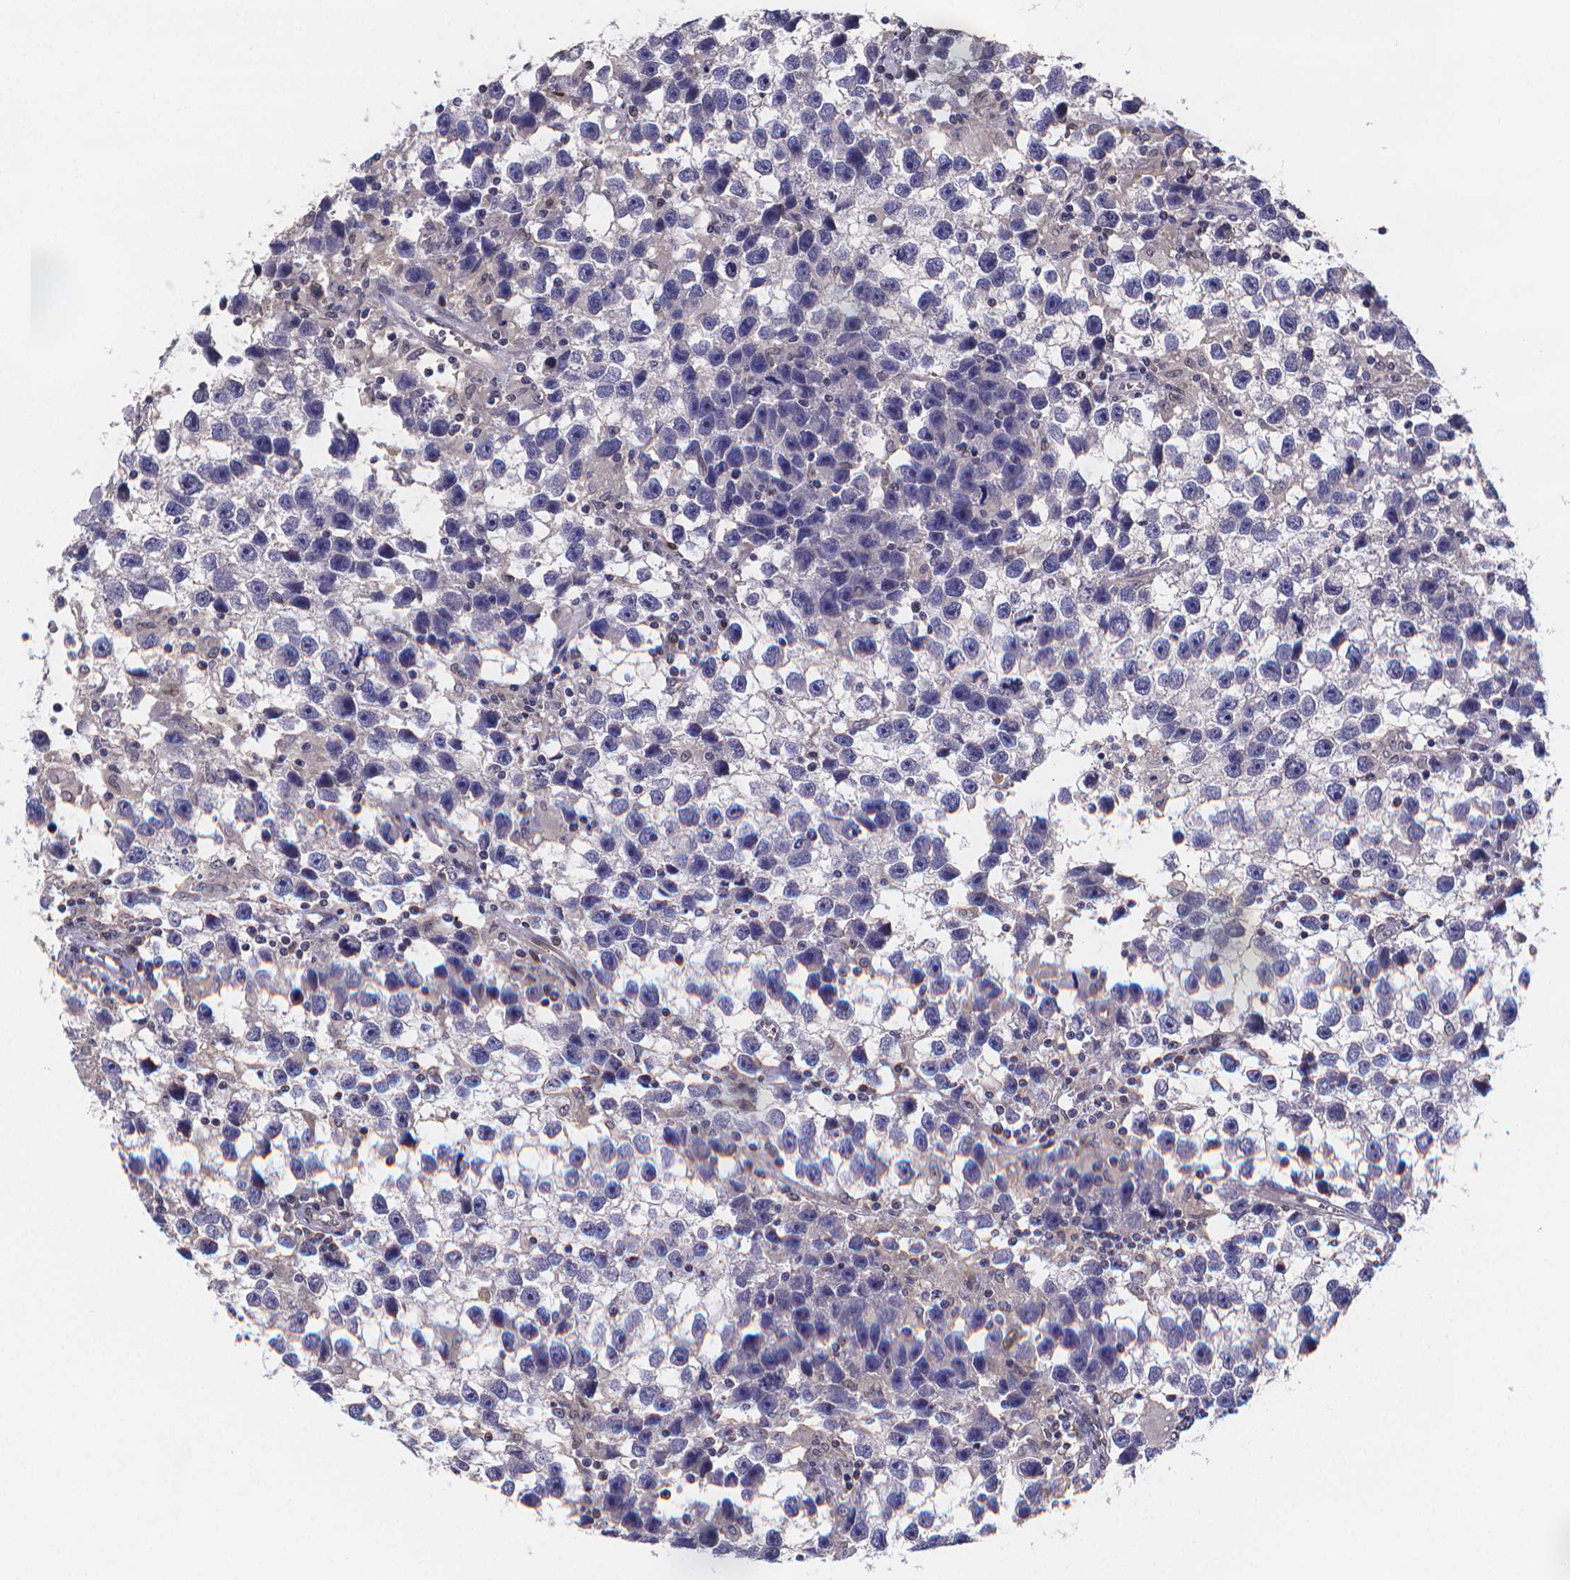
{"staining": {"intensity": "negative", "quantity": "none", "location": "none"}, "tissue": "testis cancer", "cell_type": "Tumor cells", "image_type": "cancer", "snomed": [{"axis": "morphology", "description": "Seminoma, NOS"}, {"axis": "topography", "description": "Testis"}], "caption": "High magnification brightfield microscopy of testis cancer (seminoma) stained with DAB (3,3'-diaminobenzidine) (brown) and counterstained with hematoxylin (blue): tumor cells show no significant positivity.", "gene": "PAH", "patient": {"sex": "male", "age": 43}}